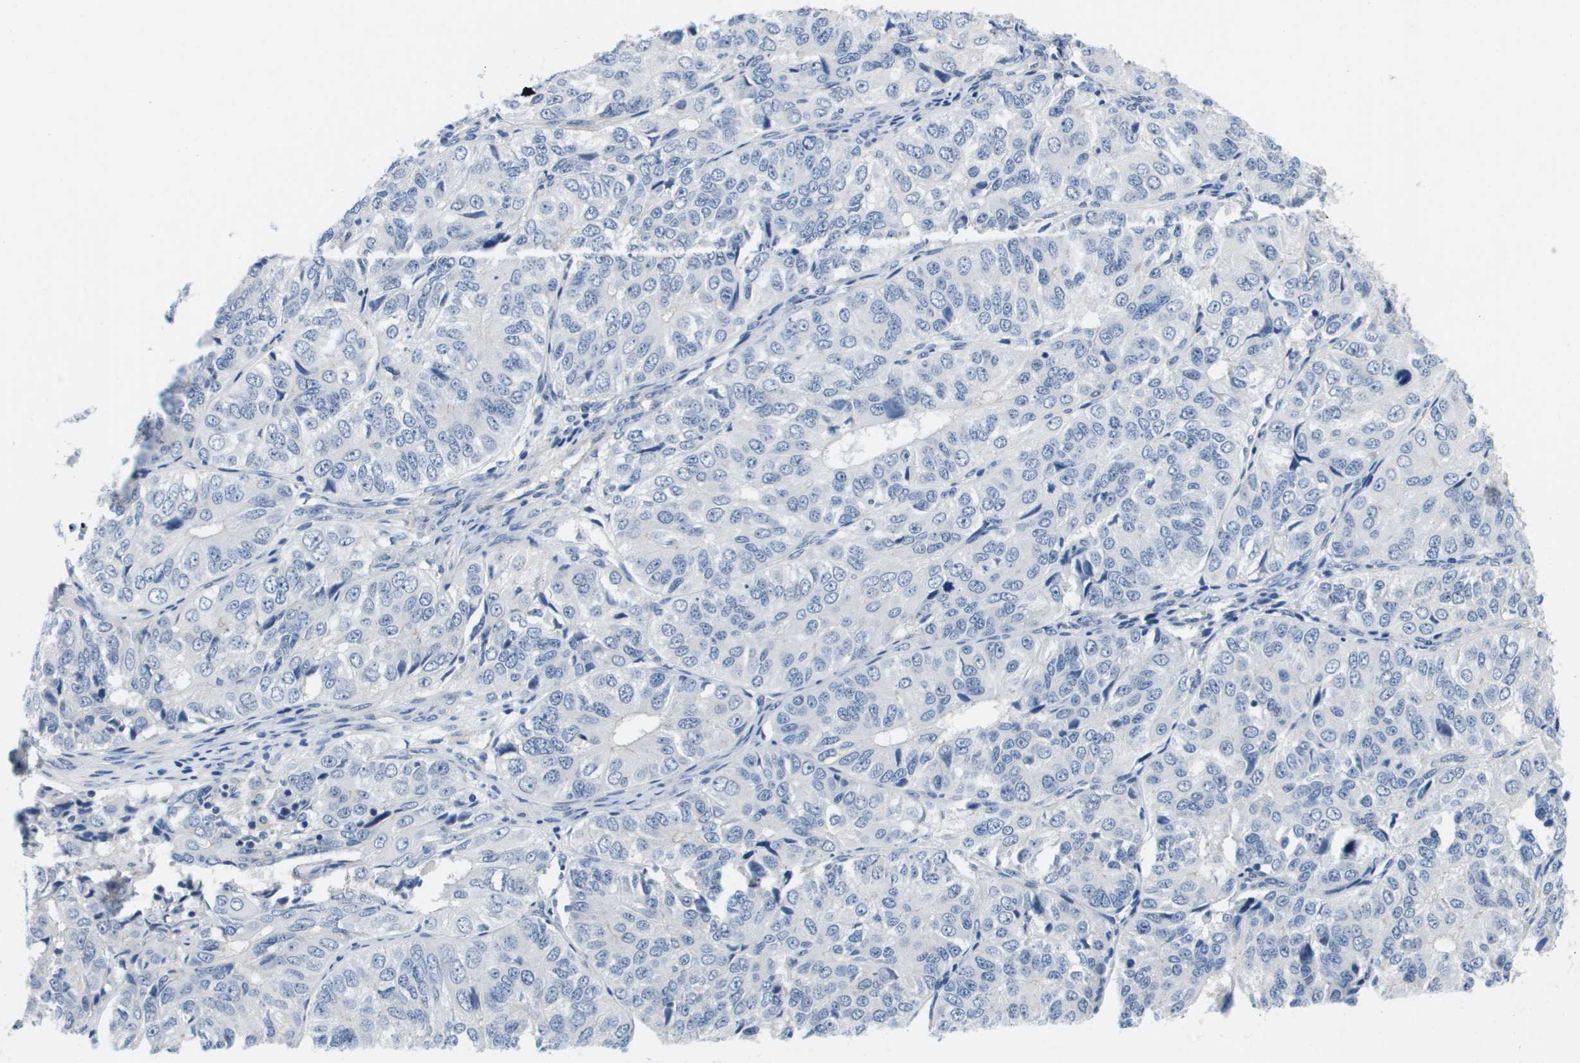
{"staining": {"intensity": "negative", "quantity": "none", "location": "none"}, "tissue": "ovarian cancer", "cell_type": "Tumor cells", "image_type": "cancer", "snomed": [{"axis": "morphology", "description": "Carcinoma, endometroid"}, {"axis": "topography", "description": "Ovary"}], "caption": "Protein analysis of endometroid carcinoma (ovarian) reveals no significant expression in tumor cells.", "gene": "LPP", "patient": {"sex": "female", "age": 51}}